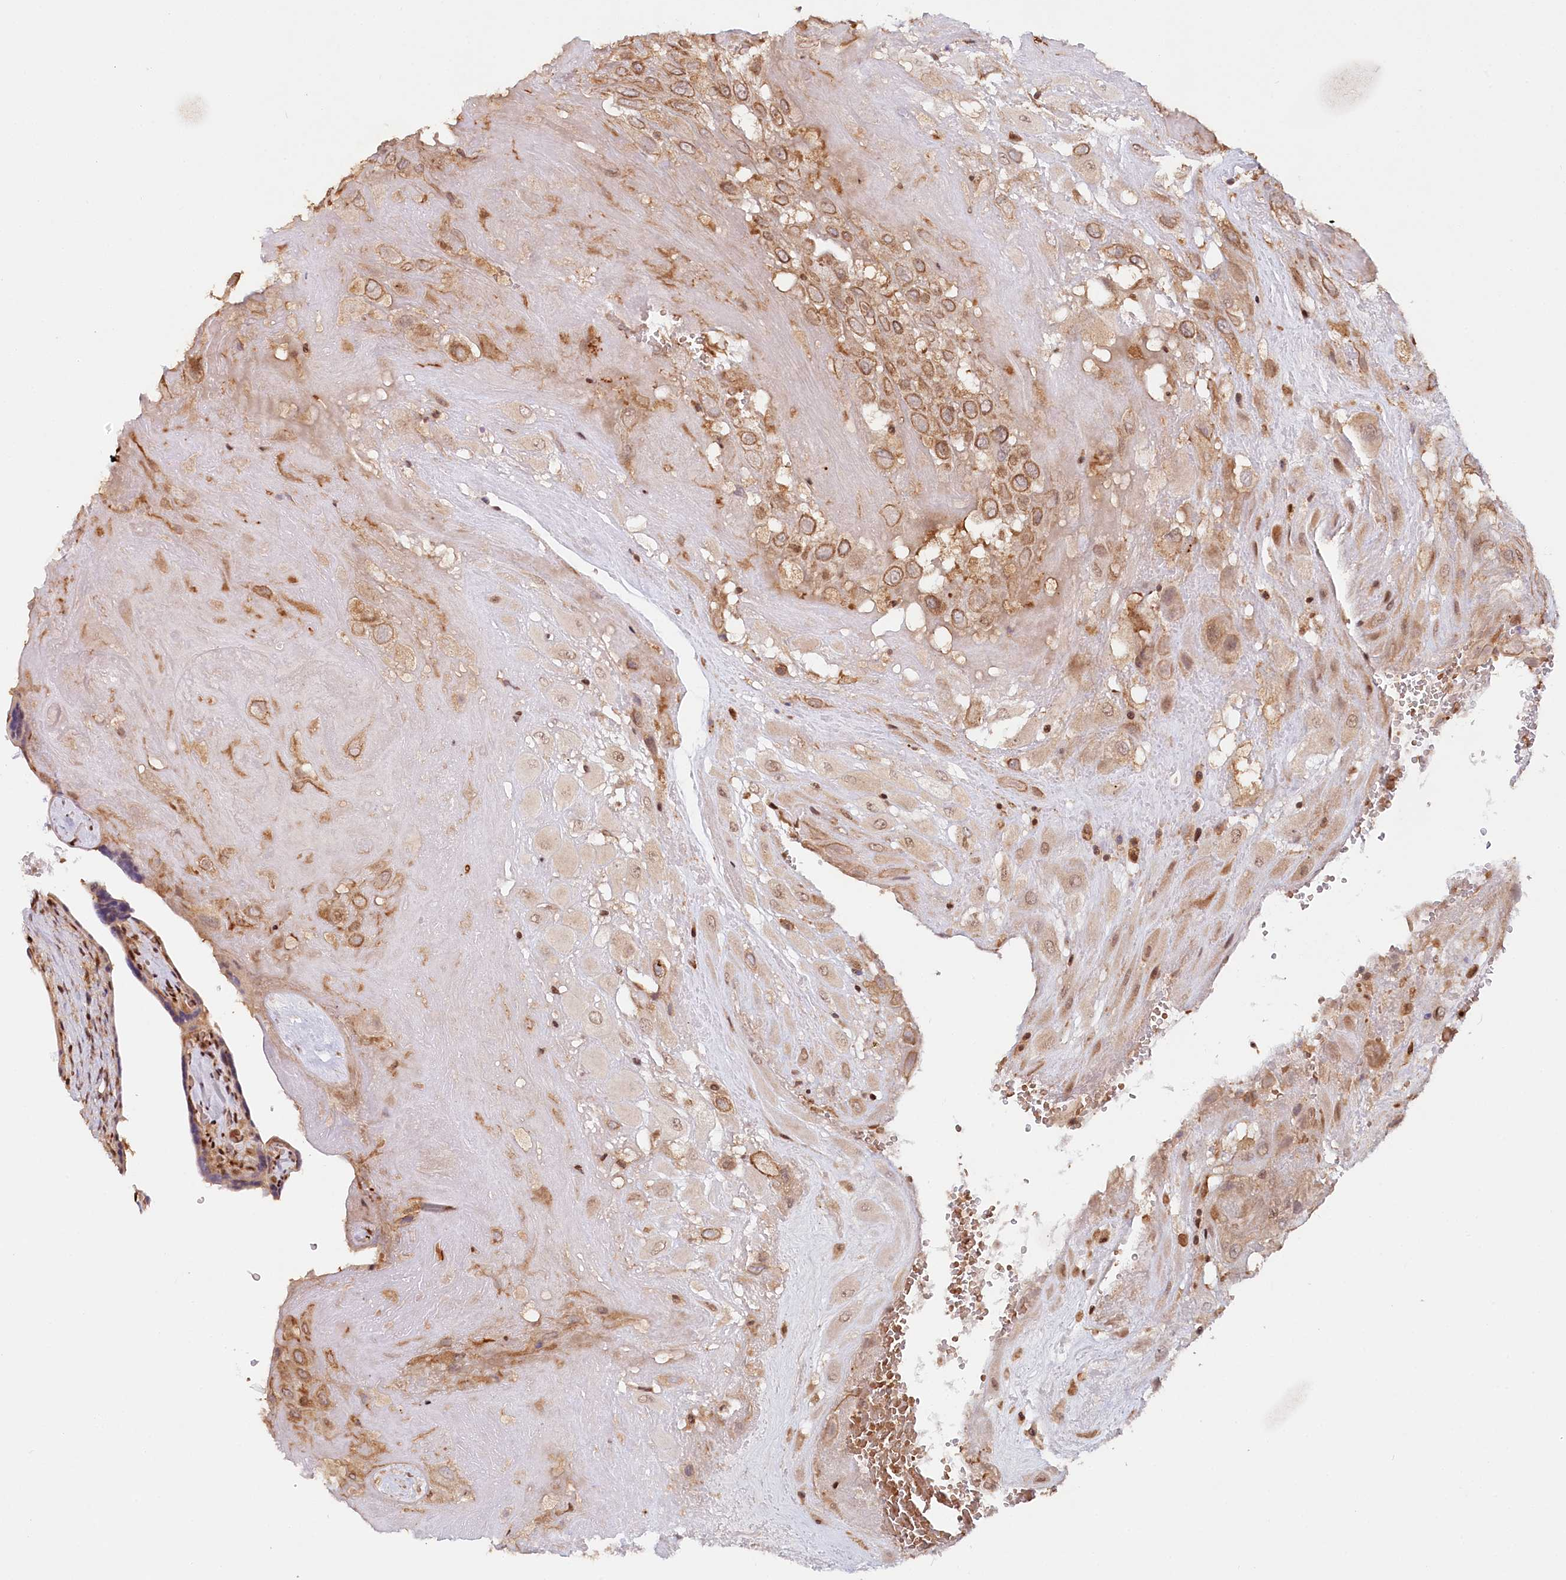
{"staining": {"intensity": "moderate", "quantity": ">75%", "location": "cytoplasmic/membranous"}, "tissue": "placenta", "cell_type": "Decidual cells", "image_type": "normal", "snomed": [{"axis": "morphology", "description": "Normal tissue, NOS"}, {"axis": "topography", "description": "Placenta"}], "caption": "A micrograph of placenta stained for a protein reveals moderate cytoplasmic/membranous brown staining in decidual cells. (DAB IHC with brightfield microscopy, high magnification).", "gene": "CCDC65", "patient": {"sex": "female", "age": 37}}